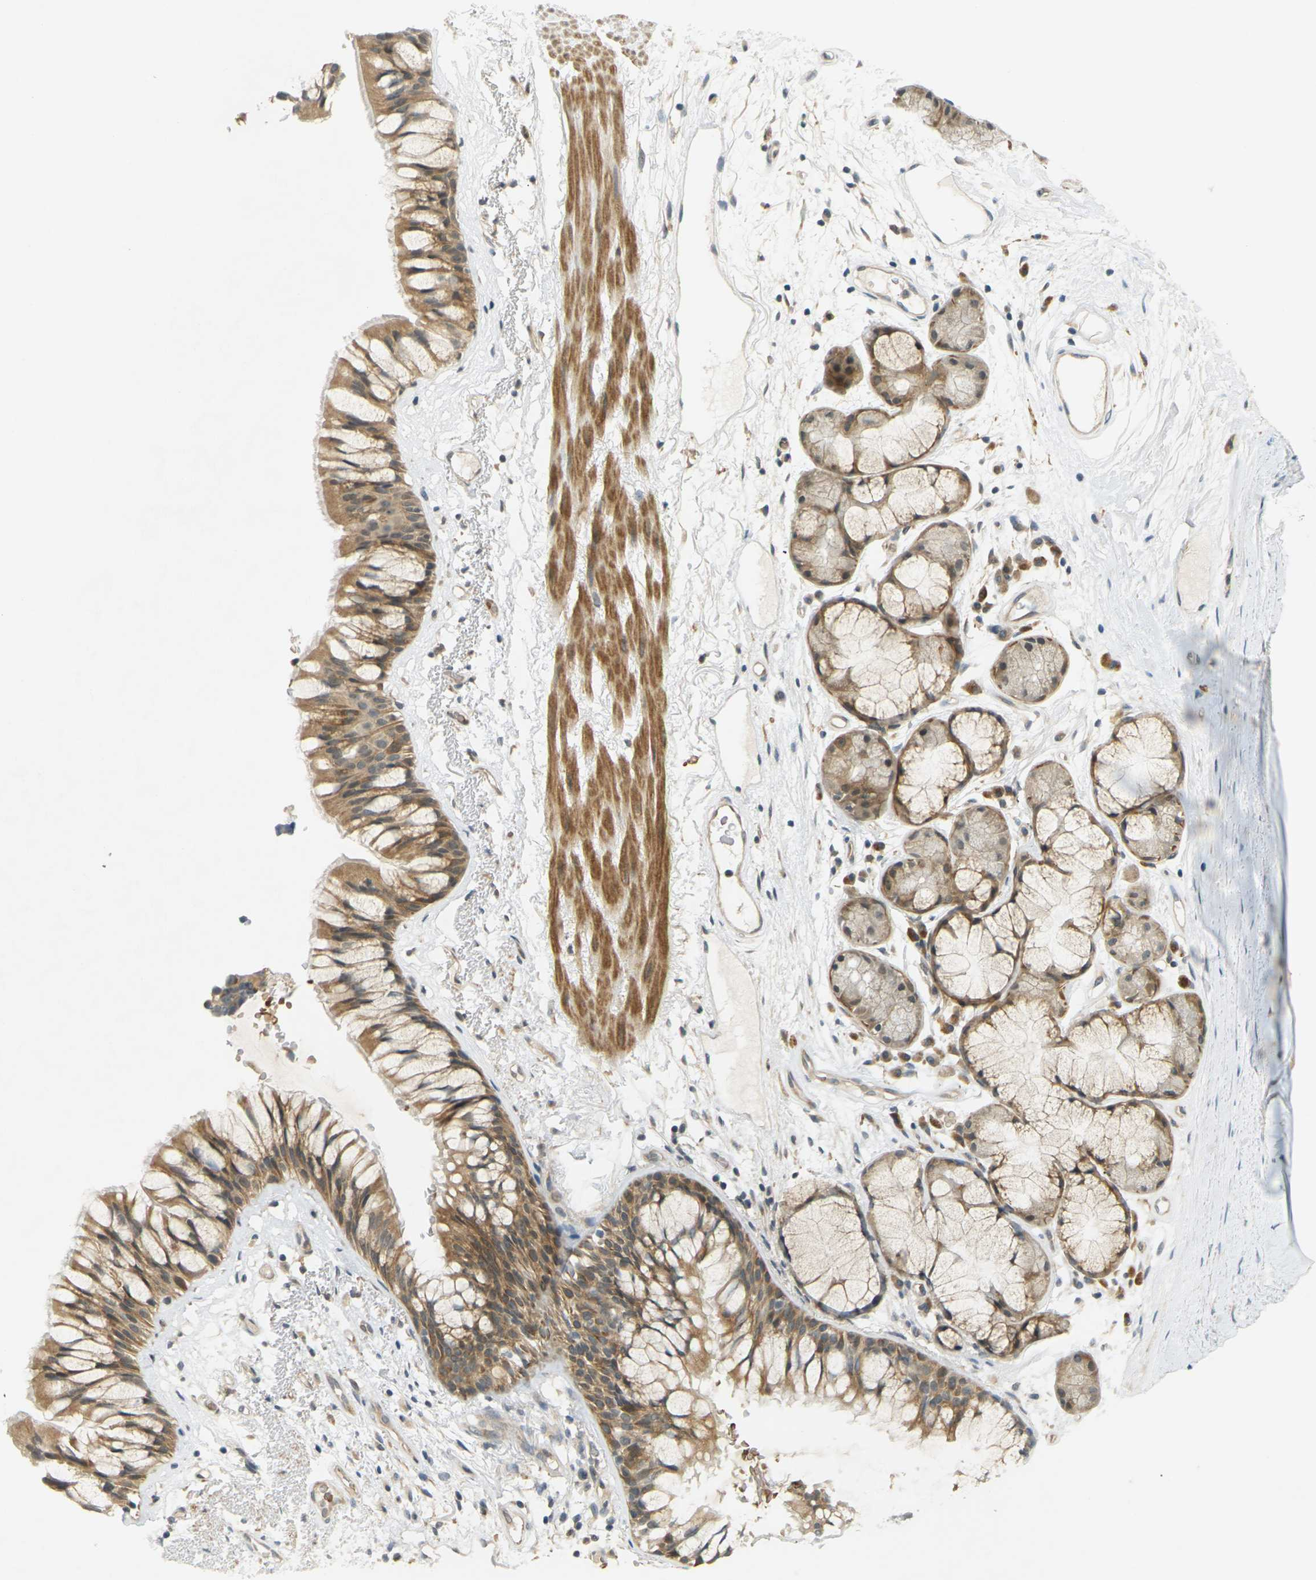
{"staining": {"intensity": "moderate", "quantity": ">75%", "location": "cytoplasmic/membranous"}, "tissue": "bronchus", "cell_type": "Respiratory epithelial cells", "image_type": "normal", "snomed": [{"axis": "morphology", "description": "Normal tissue, NOS"}, {"axis": "topography", "description": "Bronchus"}], "caption": "Immunohistochemical staining of normal bronchus exhibits >75% levels of moderate cytoplasmic/membranous protein positivity in about >75% of respiratory epithelial cells.", "gene": "SOCS6", "patient": {"sex": "male", "age": 66}}